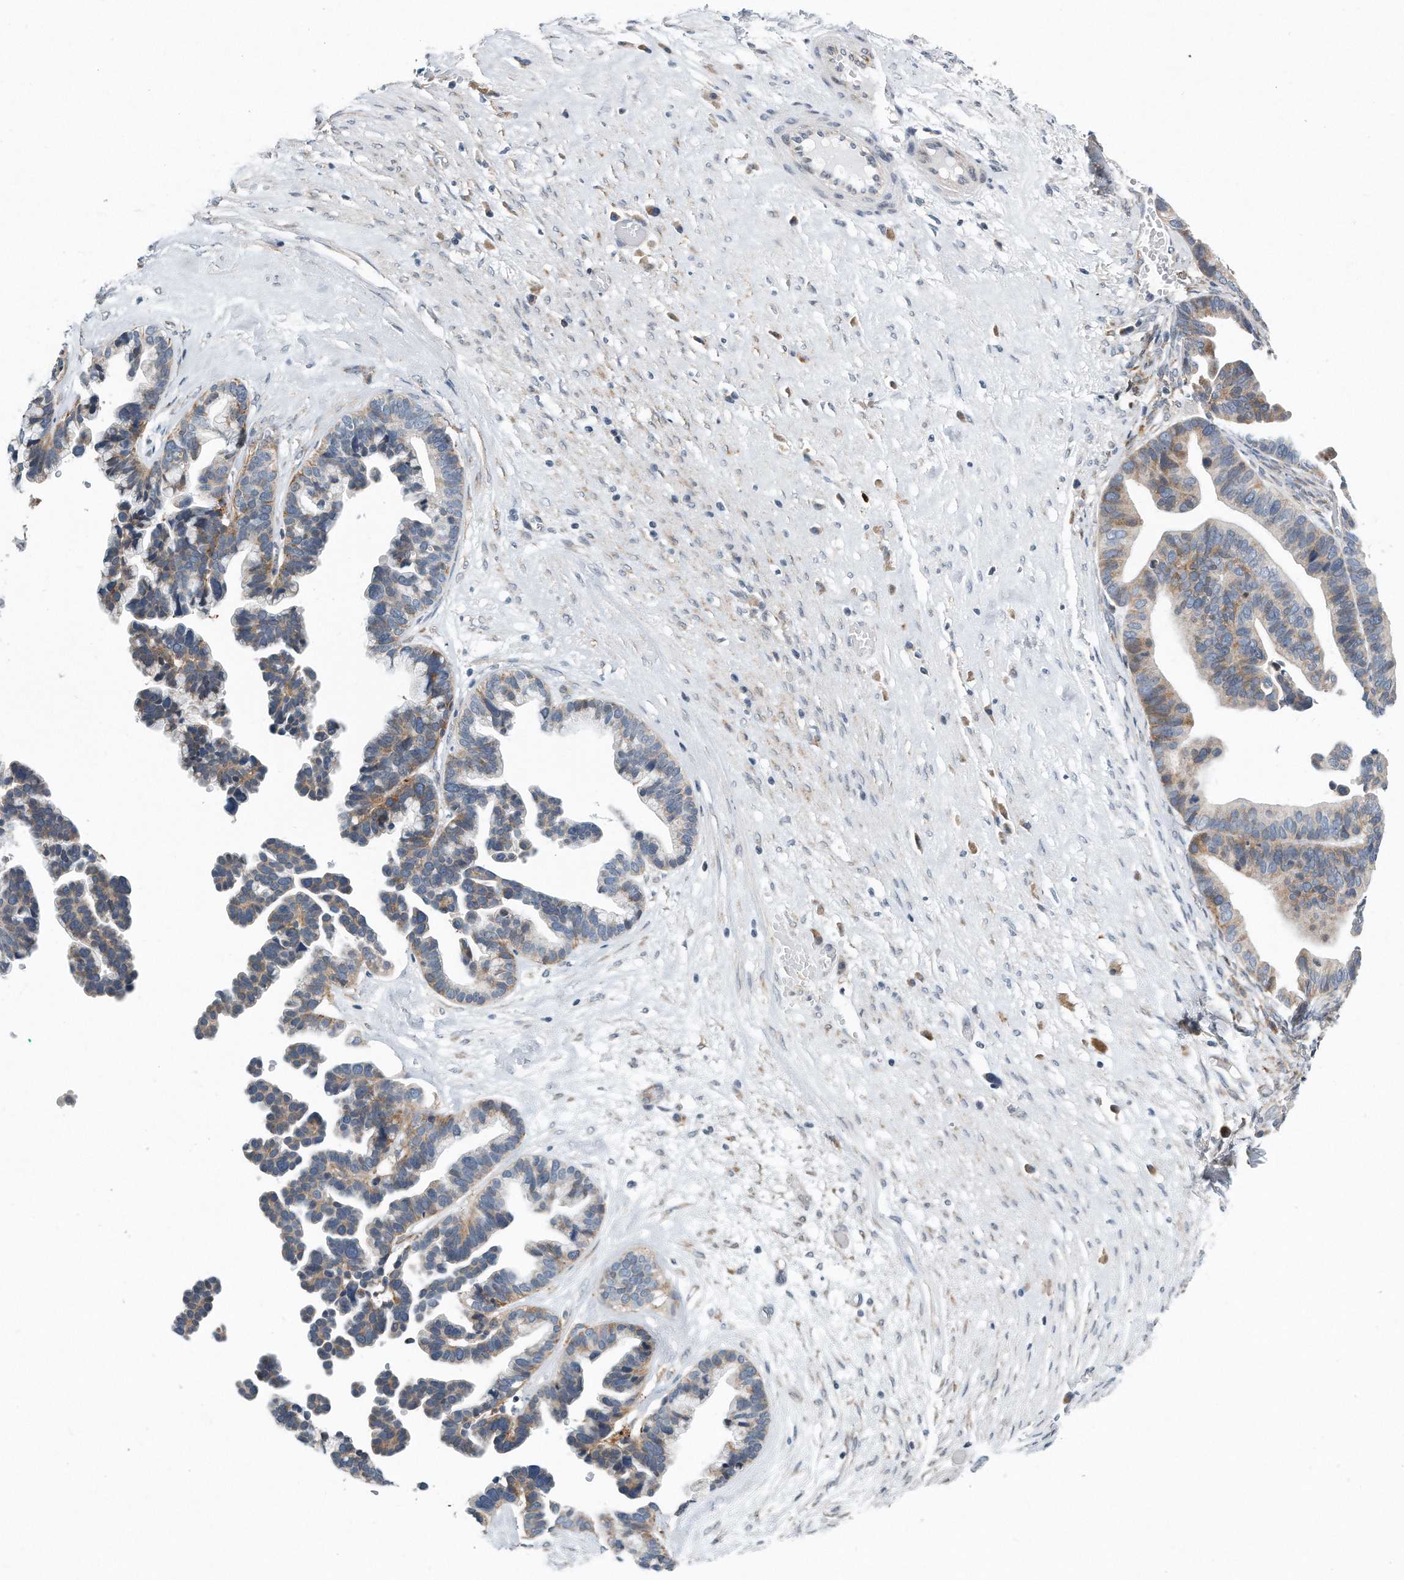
{"staining": {"intensity": "weak", "quantity": "25%-75%", "location": "cytoplasmic/membranous"}, "tissue": "ovarian cancer", "cell_type": "Tumor cells", "image_type": "cancer", "snomed": [{"axis": "morphology", "description": "Cystadenocarcinoma, serous, NOS"}, {"axis": "topography", "description": "Ovary"}], "caption": "An IHC micrograph of tumor tissue is shown. Protein staining in brown highlights weak cytoplasmic/membranous positivity in ovarian serous cystadenocarcinoma within tumor cells.", "gene": "VLDLR", "patient": {"sex": "female", "age": 56}}